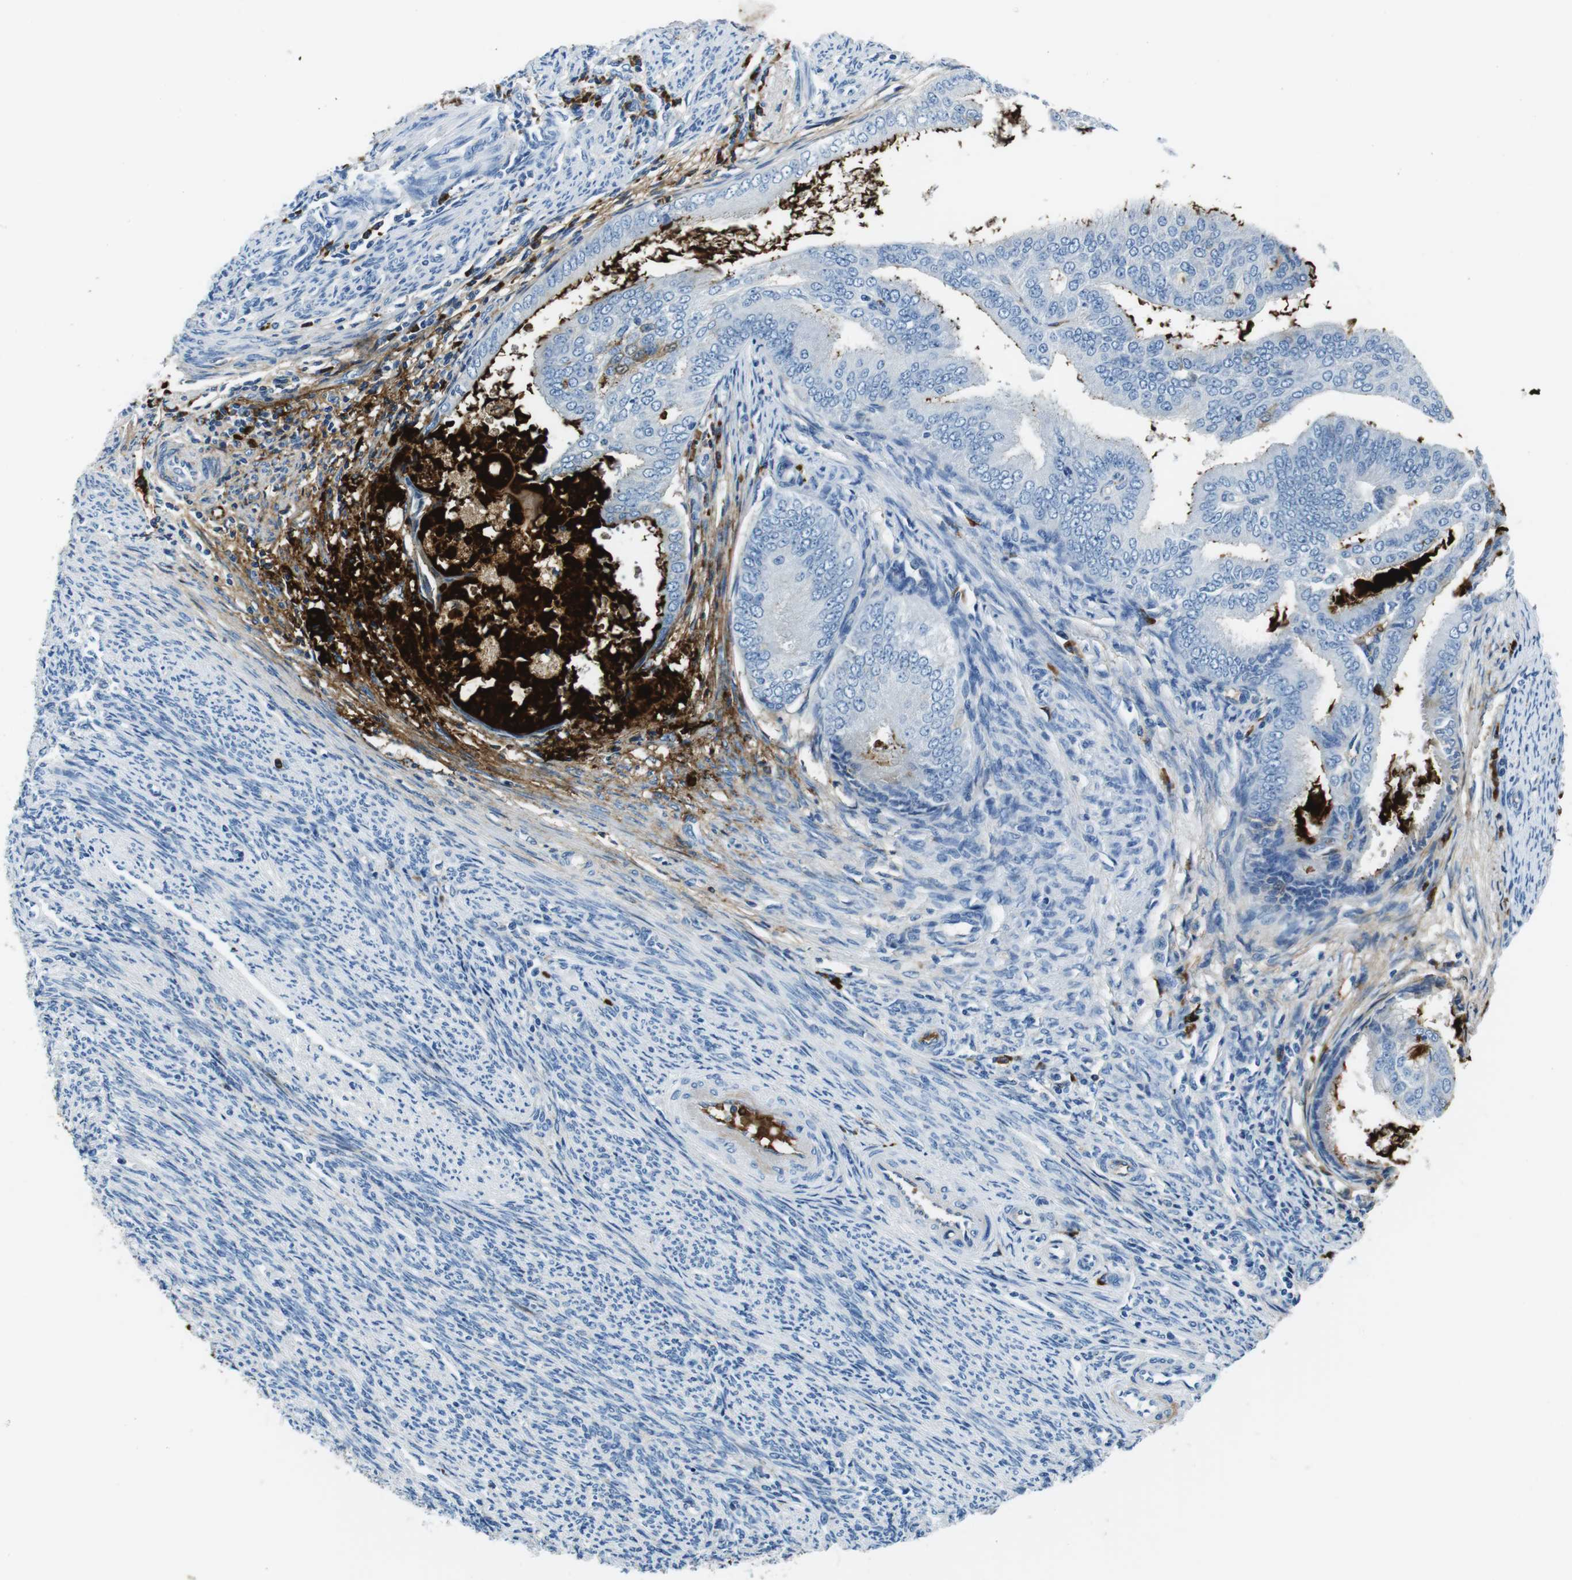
{"staining": {"intensity": "negative", "quantity": "none", "location": "none"}, "tissue": "endometrial cancer", "cell_type": "Tumor cells", "image_type": "cancer", "snomed": [{"axis": "morphology", "description": "Adenocarcinoma, NOS"}, {"axis": "topography", "description": "Endometrium"}], "caption": "The image displays no staining of tumor cells in adenocarcinoma (endometrial).", "gene": "IGKC", "patient": {"sex": "female", "age": 58}}